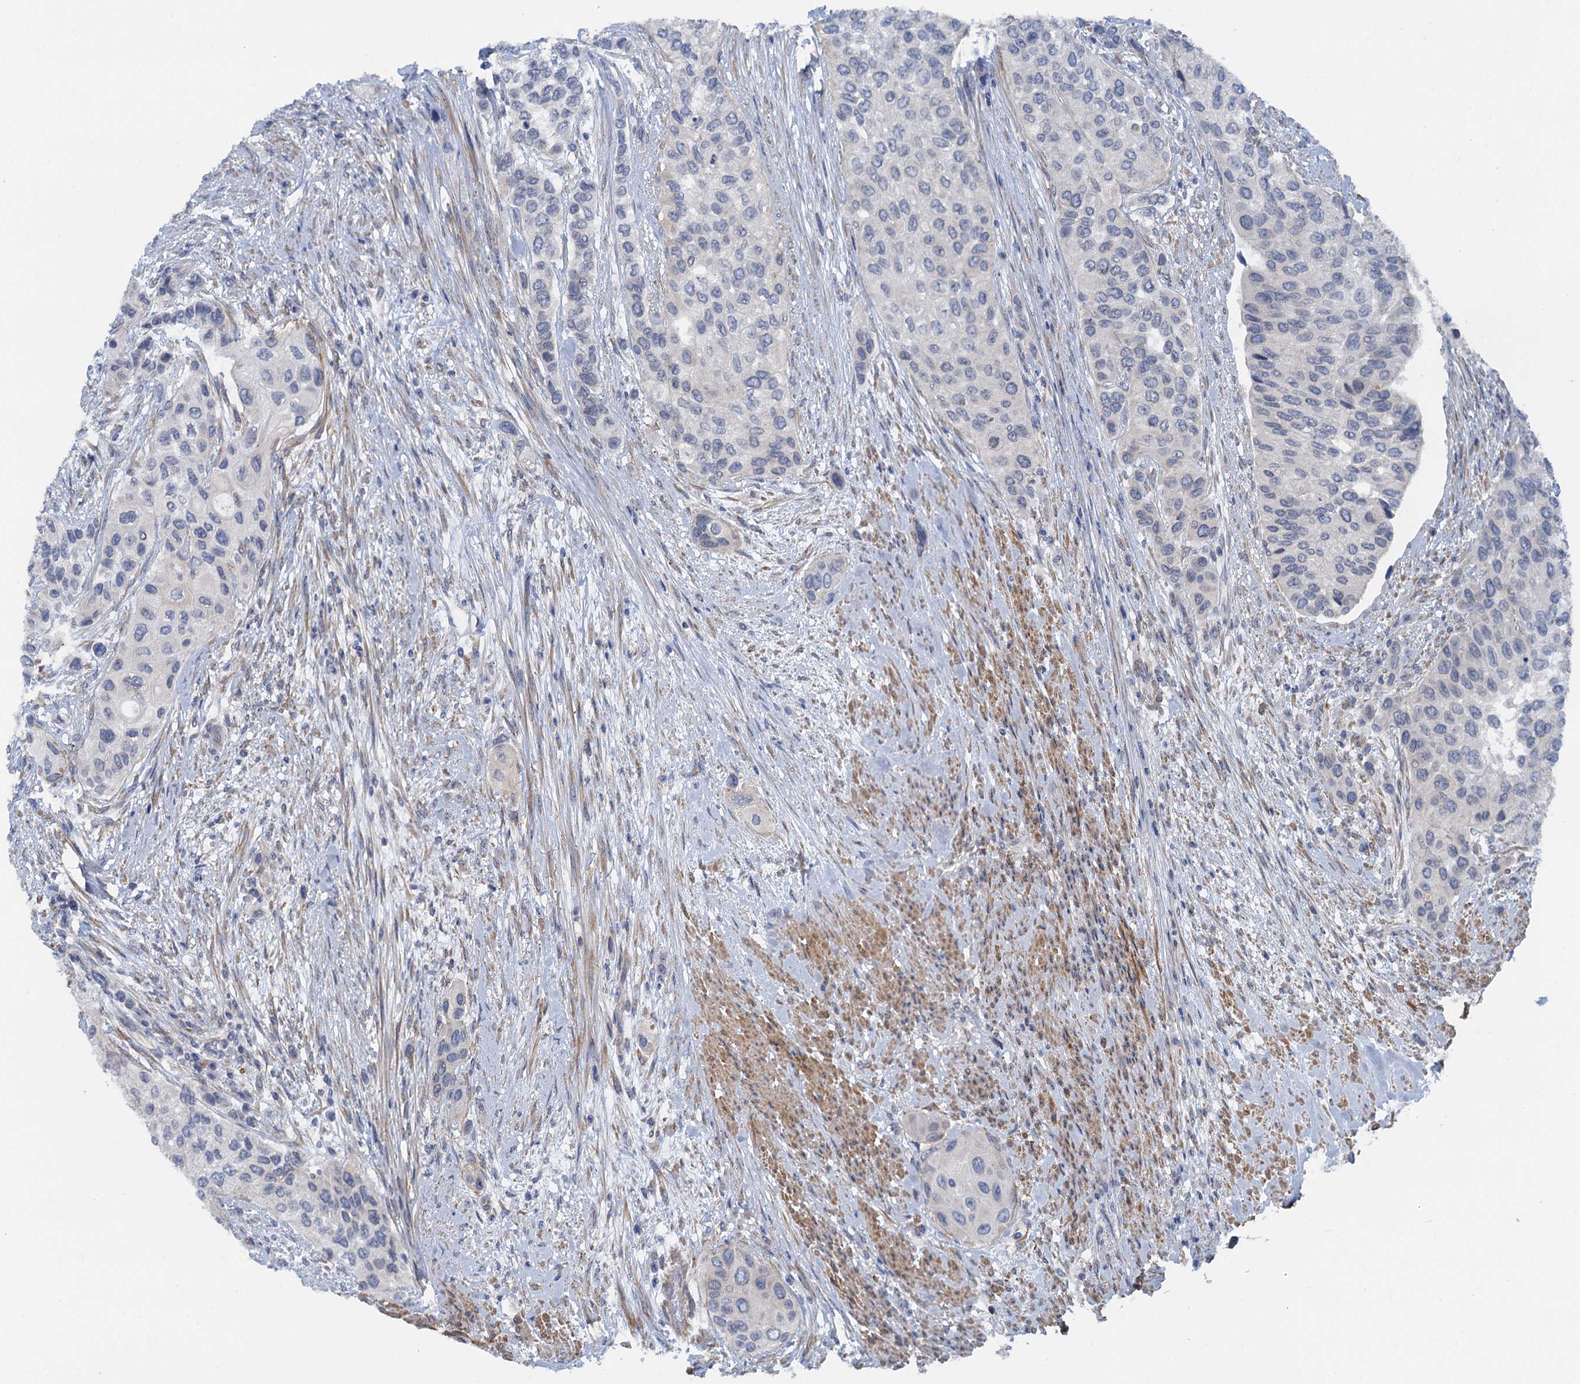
{"staining": {"intensity": "negative", "quantity": "none", "location": "none"}, "tissue": "urothelial cancer", "cell_type": "Tumor cells", "image_type": "cancer", "snomed": [{"axis": "morphology", "description": "Normal tissue, NOS"}, {"axis": "morphology", "description": "Urothelial carcinoma, High grade"}, {"axis": "topography", "description": "Vascular tissue"}, {"axis": "topography", "description": "Urinary bladder"}], "caption": "There is no significant staining in tumor cells of urothelial cancer.", "gene": "POGLUT3", "patient": {"sex": "female", "age": 56}}